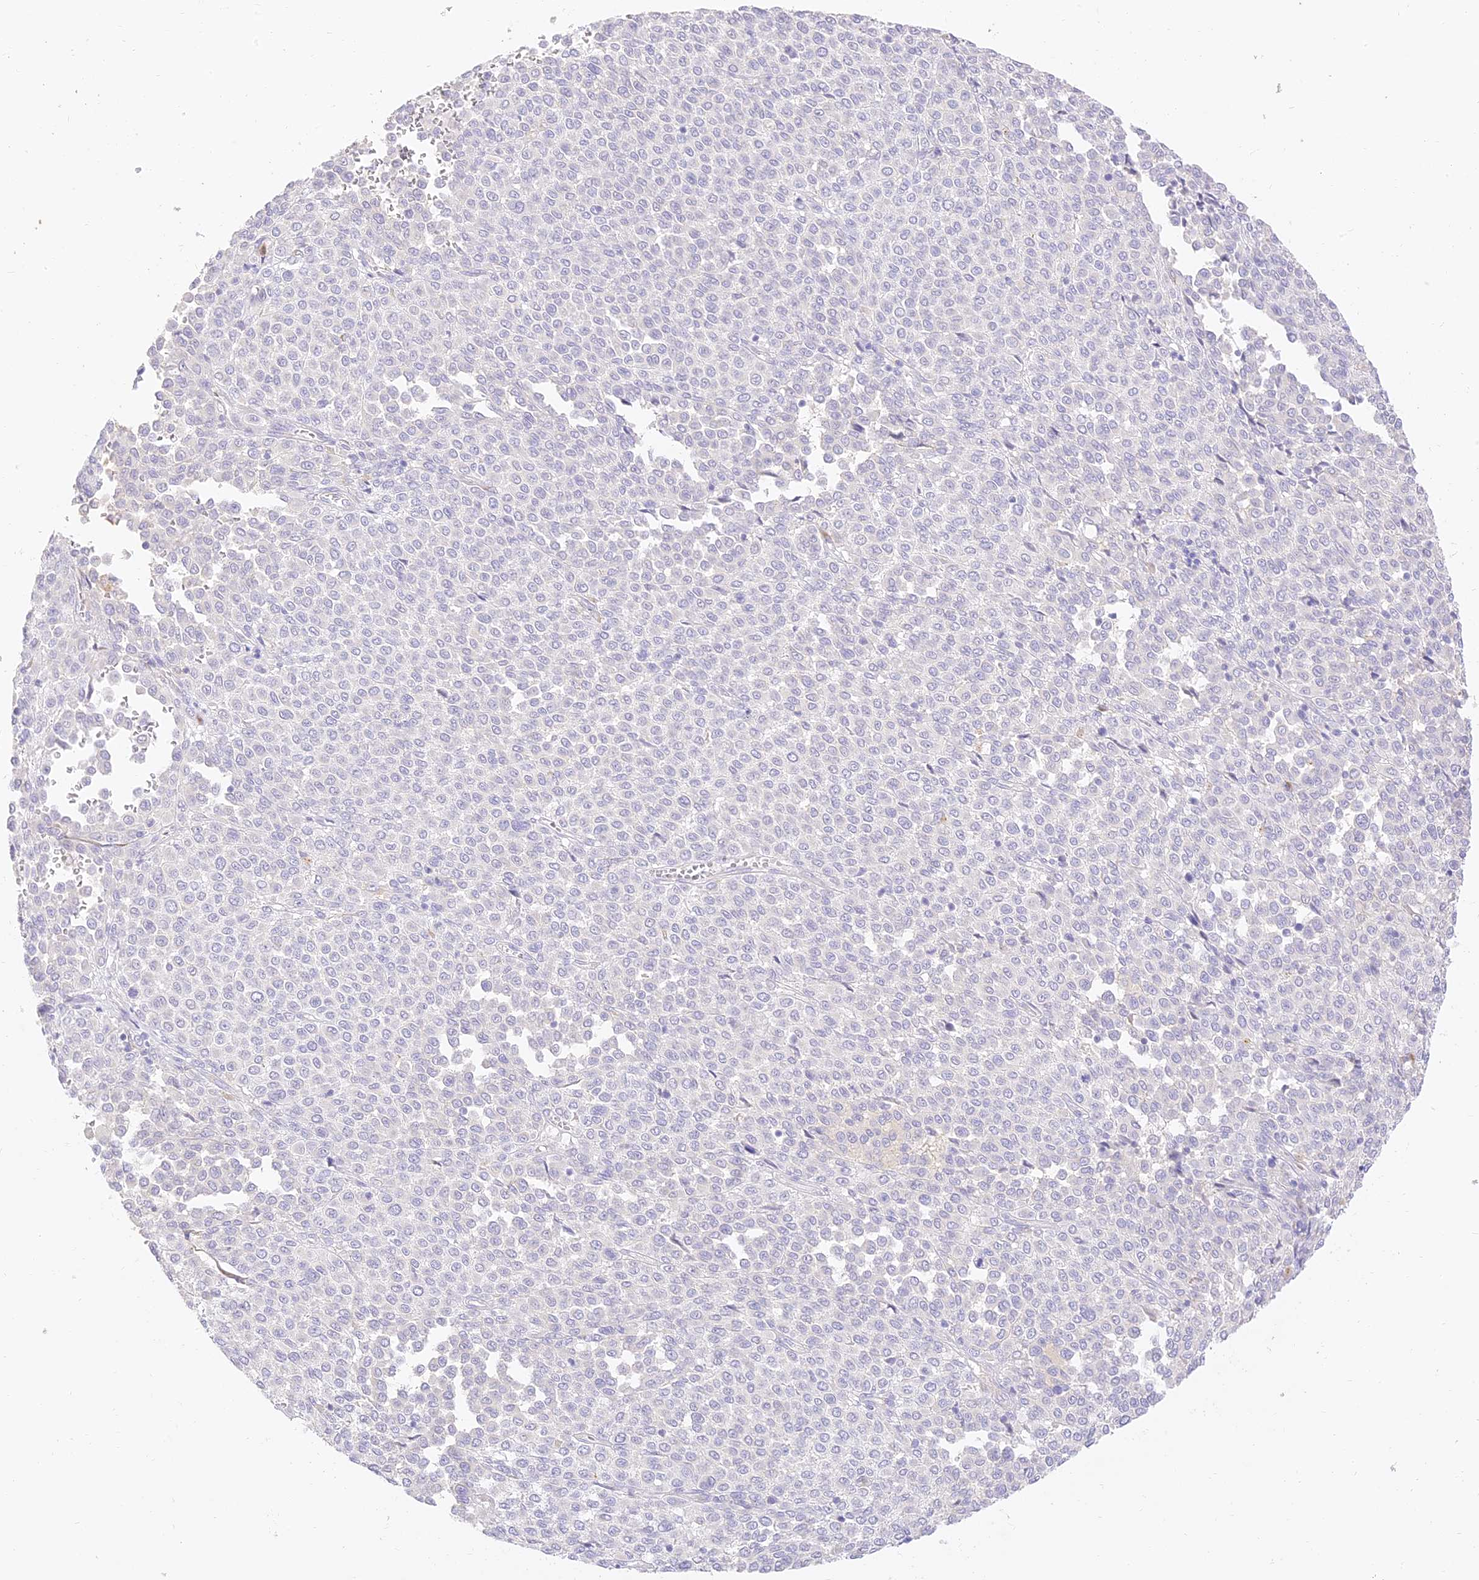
{"staining": {"intensity": "negative", "quantity": "none", "location": "none"}, "tissue": "melanoma", "cell_type": "Tumor cells", "image_type": "cancer", "snomed": [{"axis": "morphology", "description": "Malignant melanoma, Metastatic site"}, {"axis": "topography", "description": "Pancreas"}], "caption": "Immunohistochemistry (IHC) of malignant melanoma (metastatic site) displays no expression in tumor cells.", "gene": "SEC13", "patient": {"sex": "female", "age": 30}}